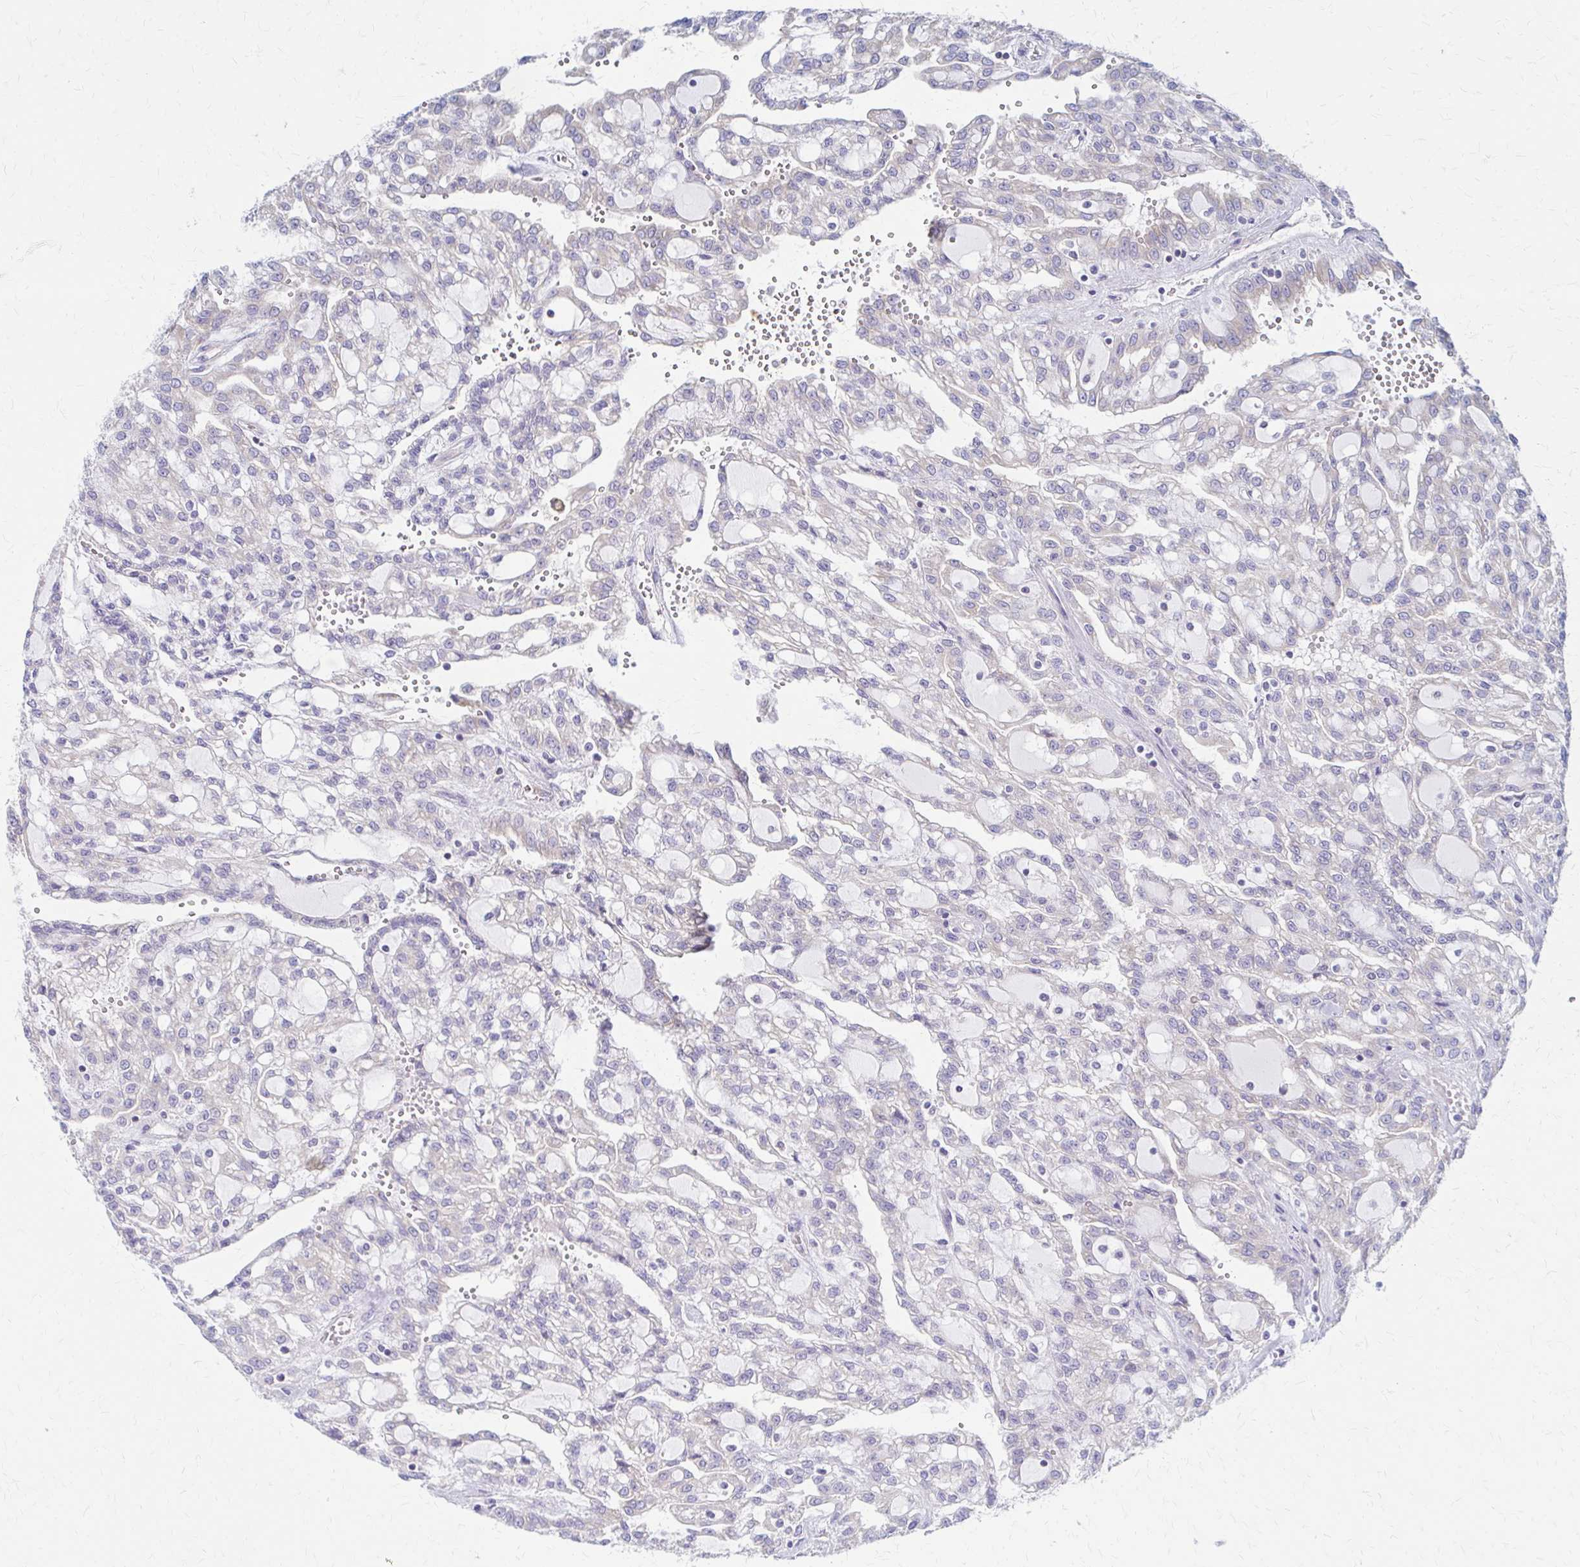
{"staining": {"intensity": "negative", "quantity": "none", "location": "none"}, "tissue": "renal cancer", "cell_type": "Tumor cells", "image_type": "cancer", "snomed": [{"axis": "morphology", "description": "Adenocarcinoma, NOS"}, {"axis": "topography", "description": "Kidney"}], "caption": "Renal cancer (adenocarcinoma) was stained to show a protein in brown. There is no significant staining in tumor cells. Brightfield microscopy of immunohistochemistry stained with DAB (3,3'-diaminobenzidine) (brown) and hematoxylin (blue), captured at high magnification.", "gene": "RPL27A", "patient": {"sex": "male", "age": 63}}